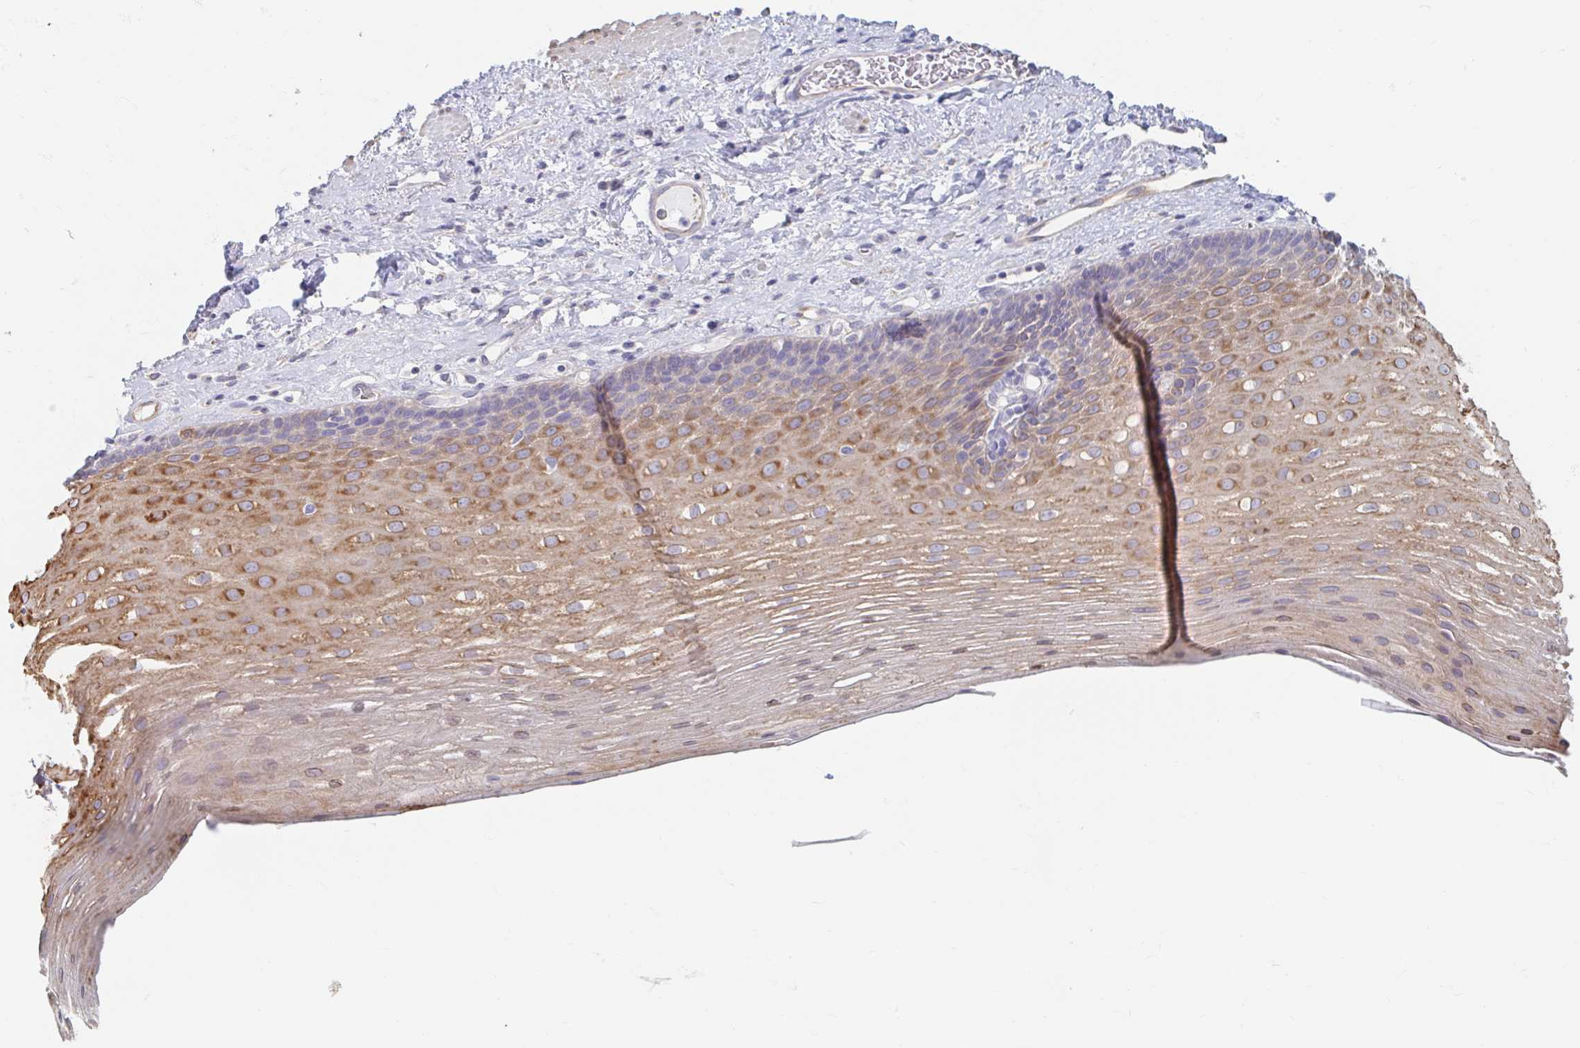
{"staining": {"intensity": "moderate", "quantity": "<25%", "location": "cytoplasmic/membranous"}, "tissue": "esophagus", "cell_type": "Squamous epithelial cells", "image_type": "normal", "snomed": [{"axis": "morphology", "description": "Normal tissue, NOS"}, {"axis": "topography", "description": "Esophagus"}], "caption": "Esophagus stained for a protein (brown) reveals moderate cytoplasmic/membranous positive staining in about <25% of squamous epithelial cells.", "gene": "MYLK2", "patient": {"sex": "male", "age": 62}}